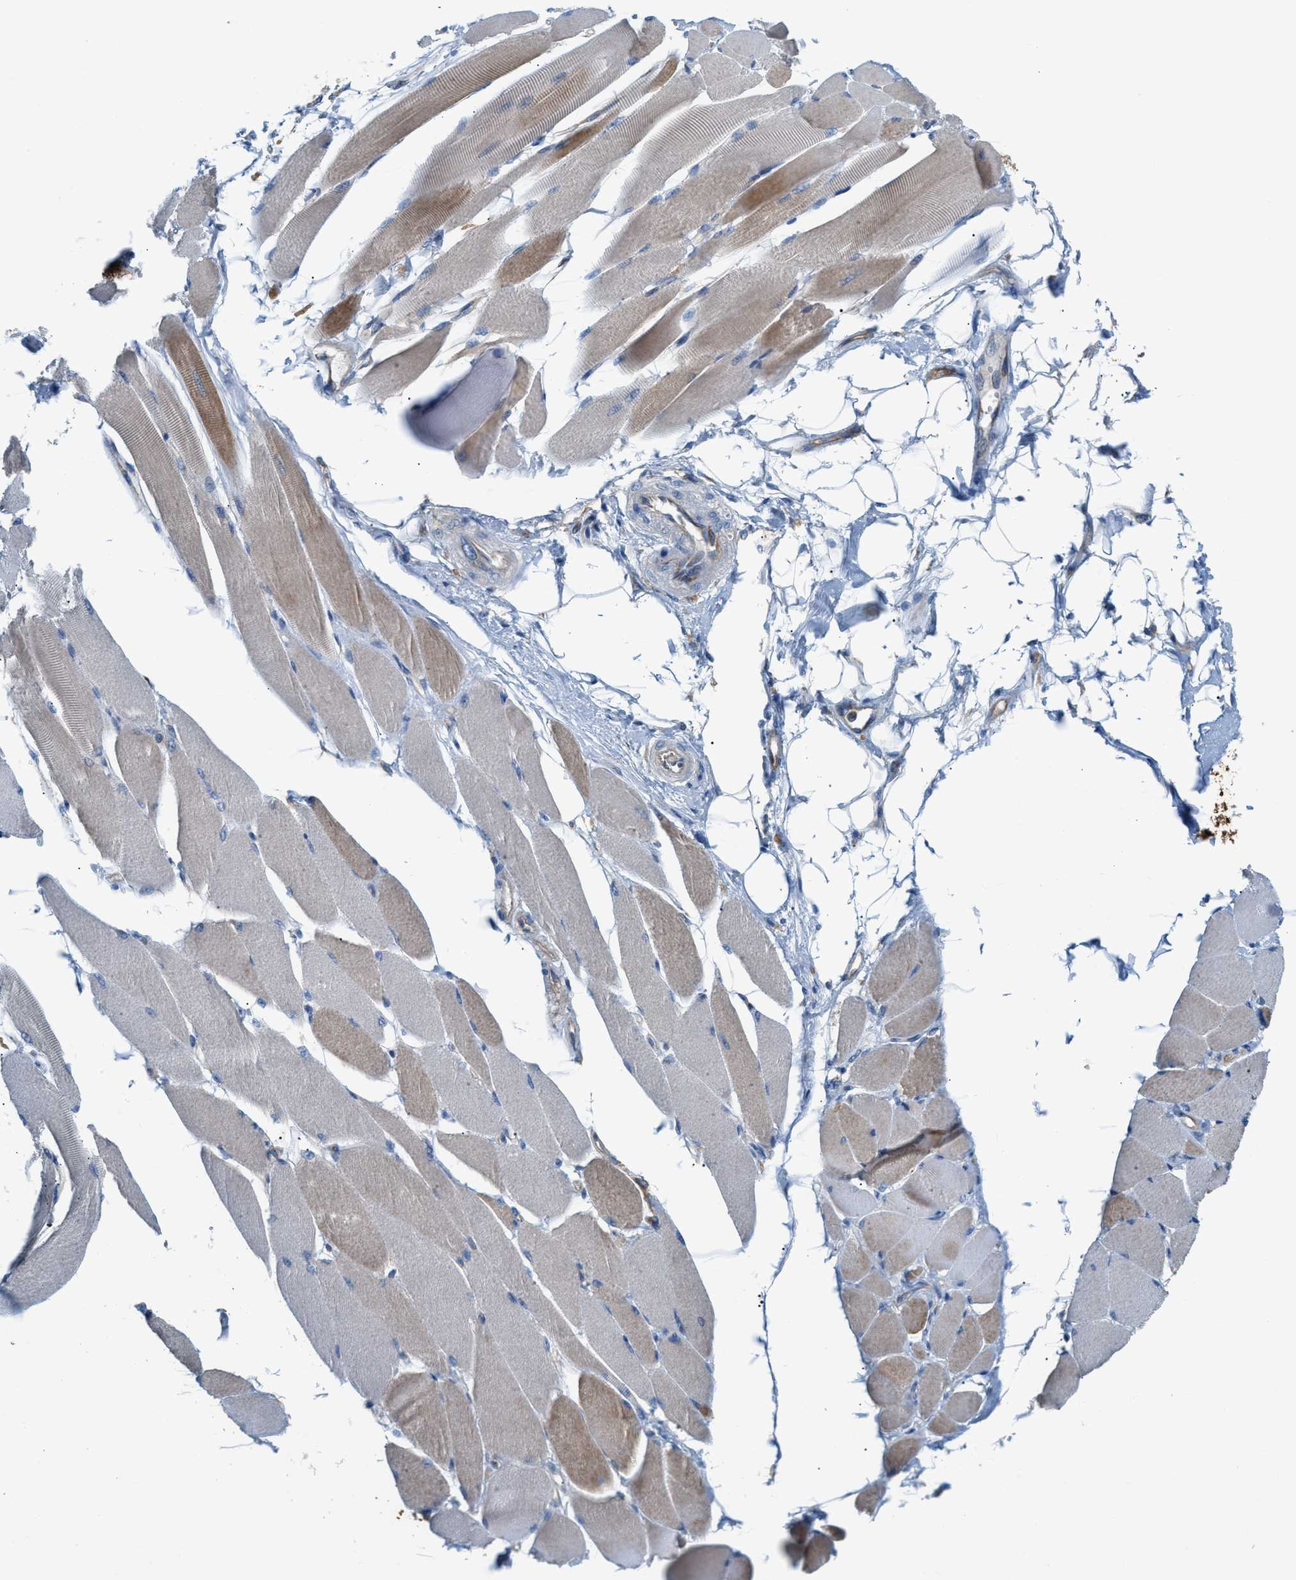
{"staining": {"intensity": "moderate", "quantity": "25%-75%", "location": "cytoplasmic/membranous"}, "tissue": "skeletal muscle", "cell_type": "Myocytes", "image_type": "normal", "snomed": [{"axis": "morphology", "description": "Normal tissue, NOS"}, {"axis": "topography", "description": "Skeletal muscle"}, {"axis": "topography", "description": "Peripheral nerve tissue"}], "caption": "Immunohistochemical staining of normal human skeletal muscle reveals medium levels of moderate cytoplasmic/membranous staining in approximately 25%-75% of myocytes.", "gene": "TBC1D15", "patient": {"sex": "female", "age": 84}}